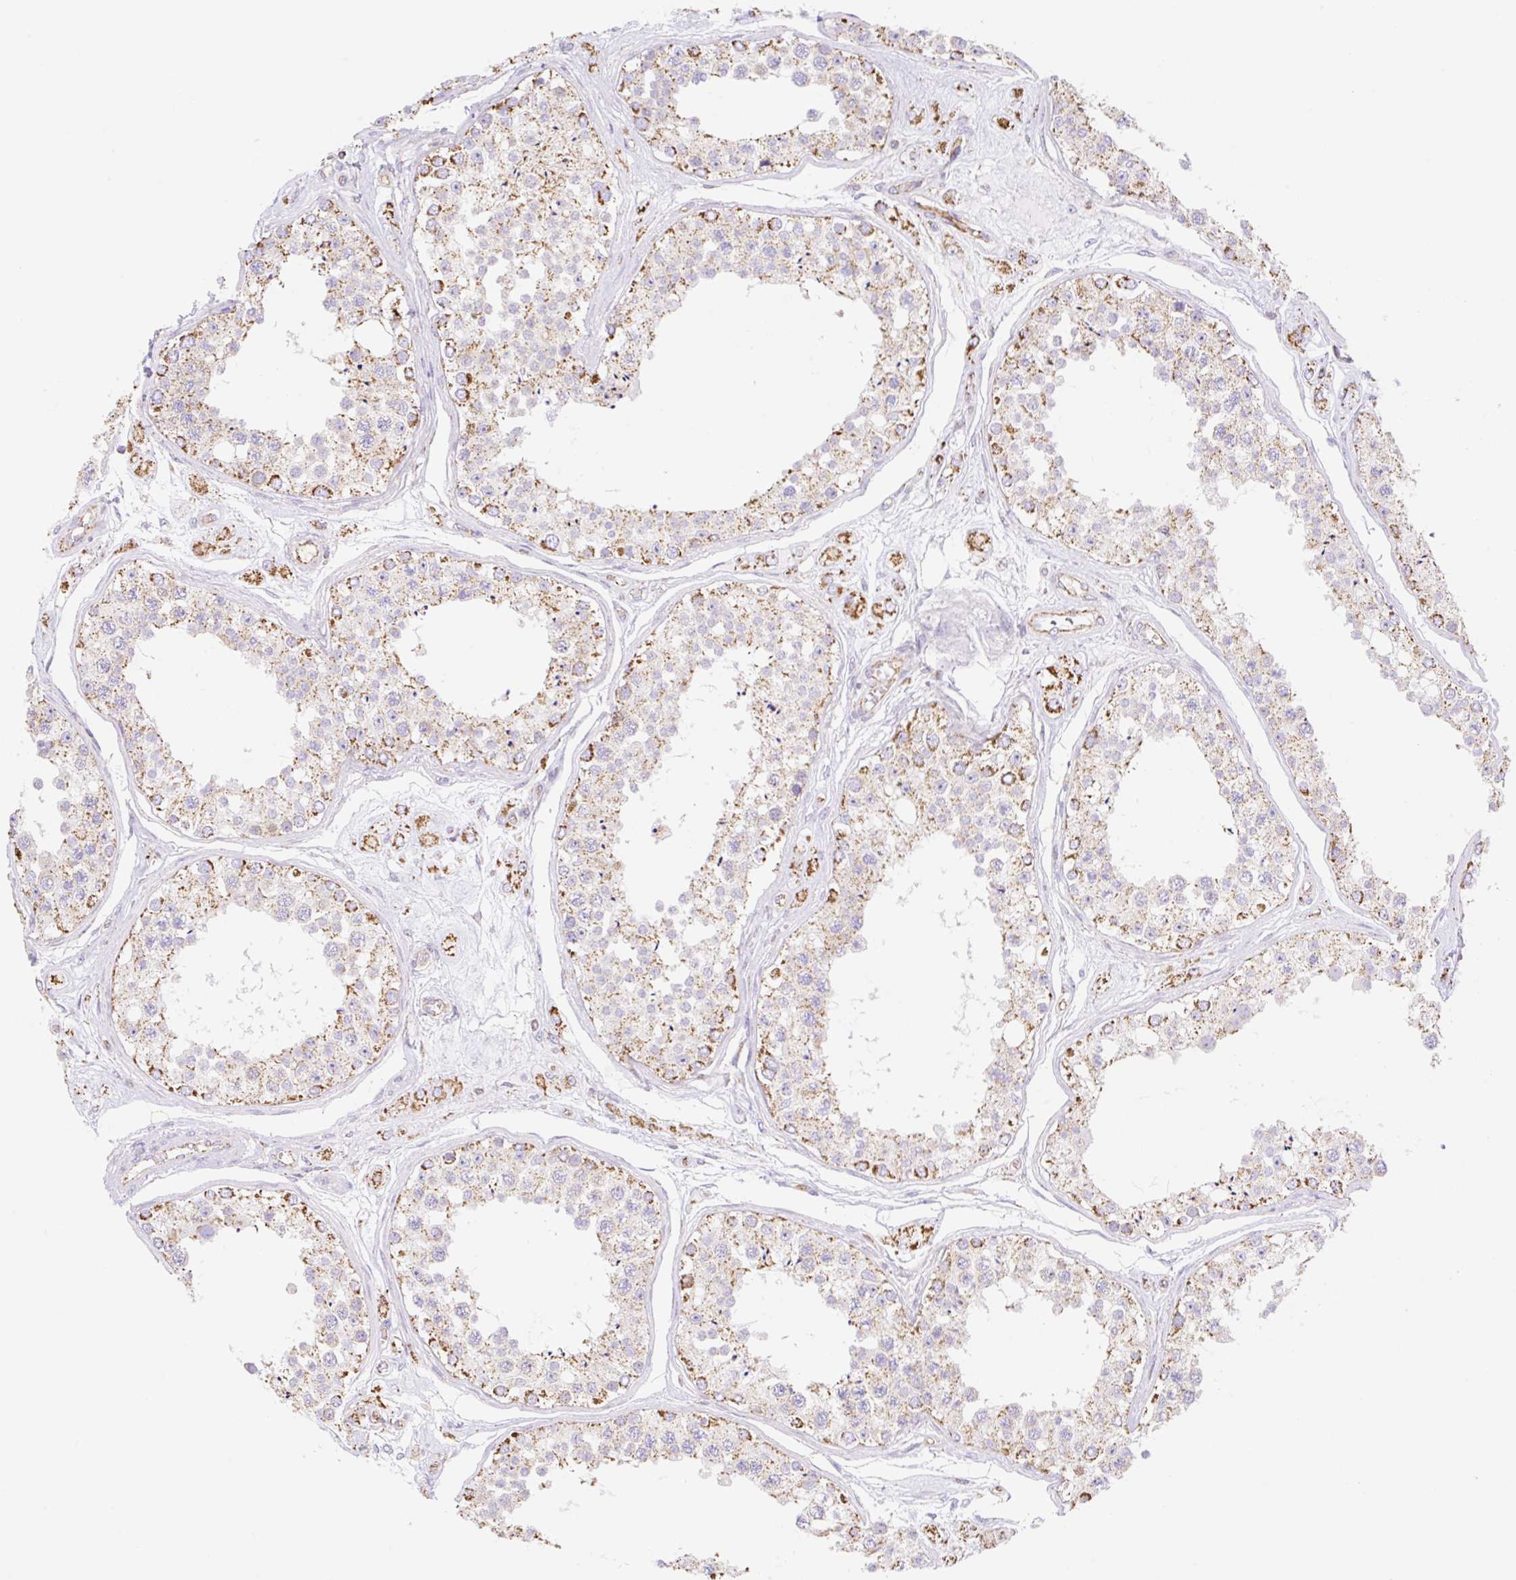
{"staining": {"intensity": "moderate", "quantity": "<25%", "location": "cytoplasmic/membranous"}, "tissue": "testis", "cell_type": "Cells in seminiferous ducts", "image_type": "normal", "snomed": [{"axis": "morphology", "description": "Normal tissue, NOS"}, {"axis": "topography", "description": "Testis"}], "caption": "This is a histology image of immunohistochemistry staining of unremarkable testis, which shows moderate positivity in the cytoplasmic/membranous of cells in seminiferous ducts.", "gene": "ESAM", "patient": {"sex": "male", "age": 25}}